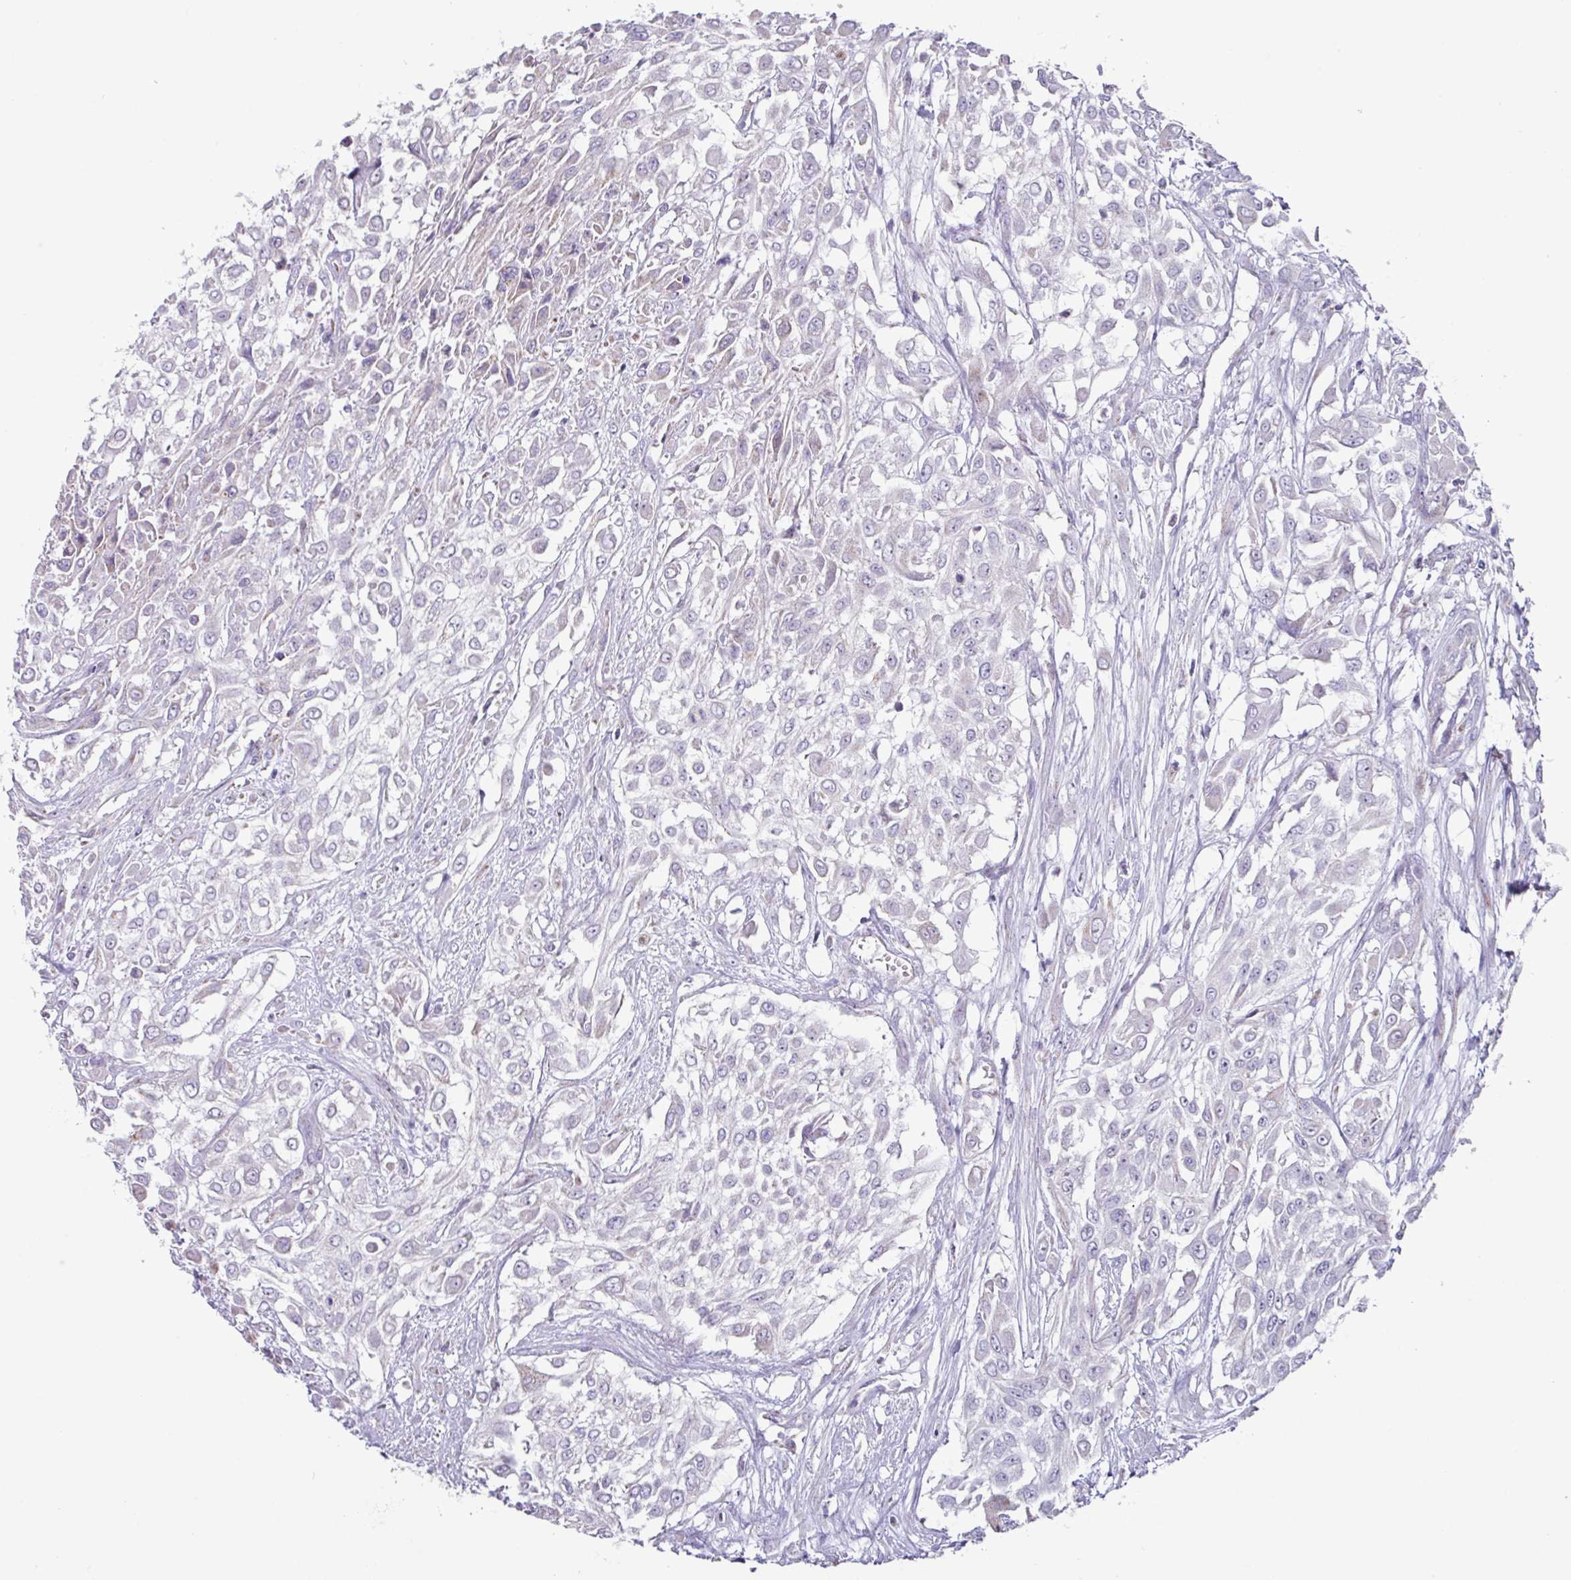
{"staining": {"intensity": "negative", "quantity": "none", "location": "none"}, "tissue": "urothelial cancer", "cell_type": "Tumor cells", "image_type": "cancer", "snomed": [{"axis": "morphology", "description": "Urothelial carcinoma, High grade"}, {"axis": "topography", "description": "Urinary bladder"}], "caption": "High magnification brightfield microscopy of urothelial carcinoma (high-grade) stained with DAB (brown) and counterstained with hematoxylin (blue): tumor cells show no significant positivity.", "gene": "MT-ND4", "patient": {"sex": "male", "age": 57}}